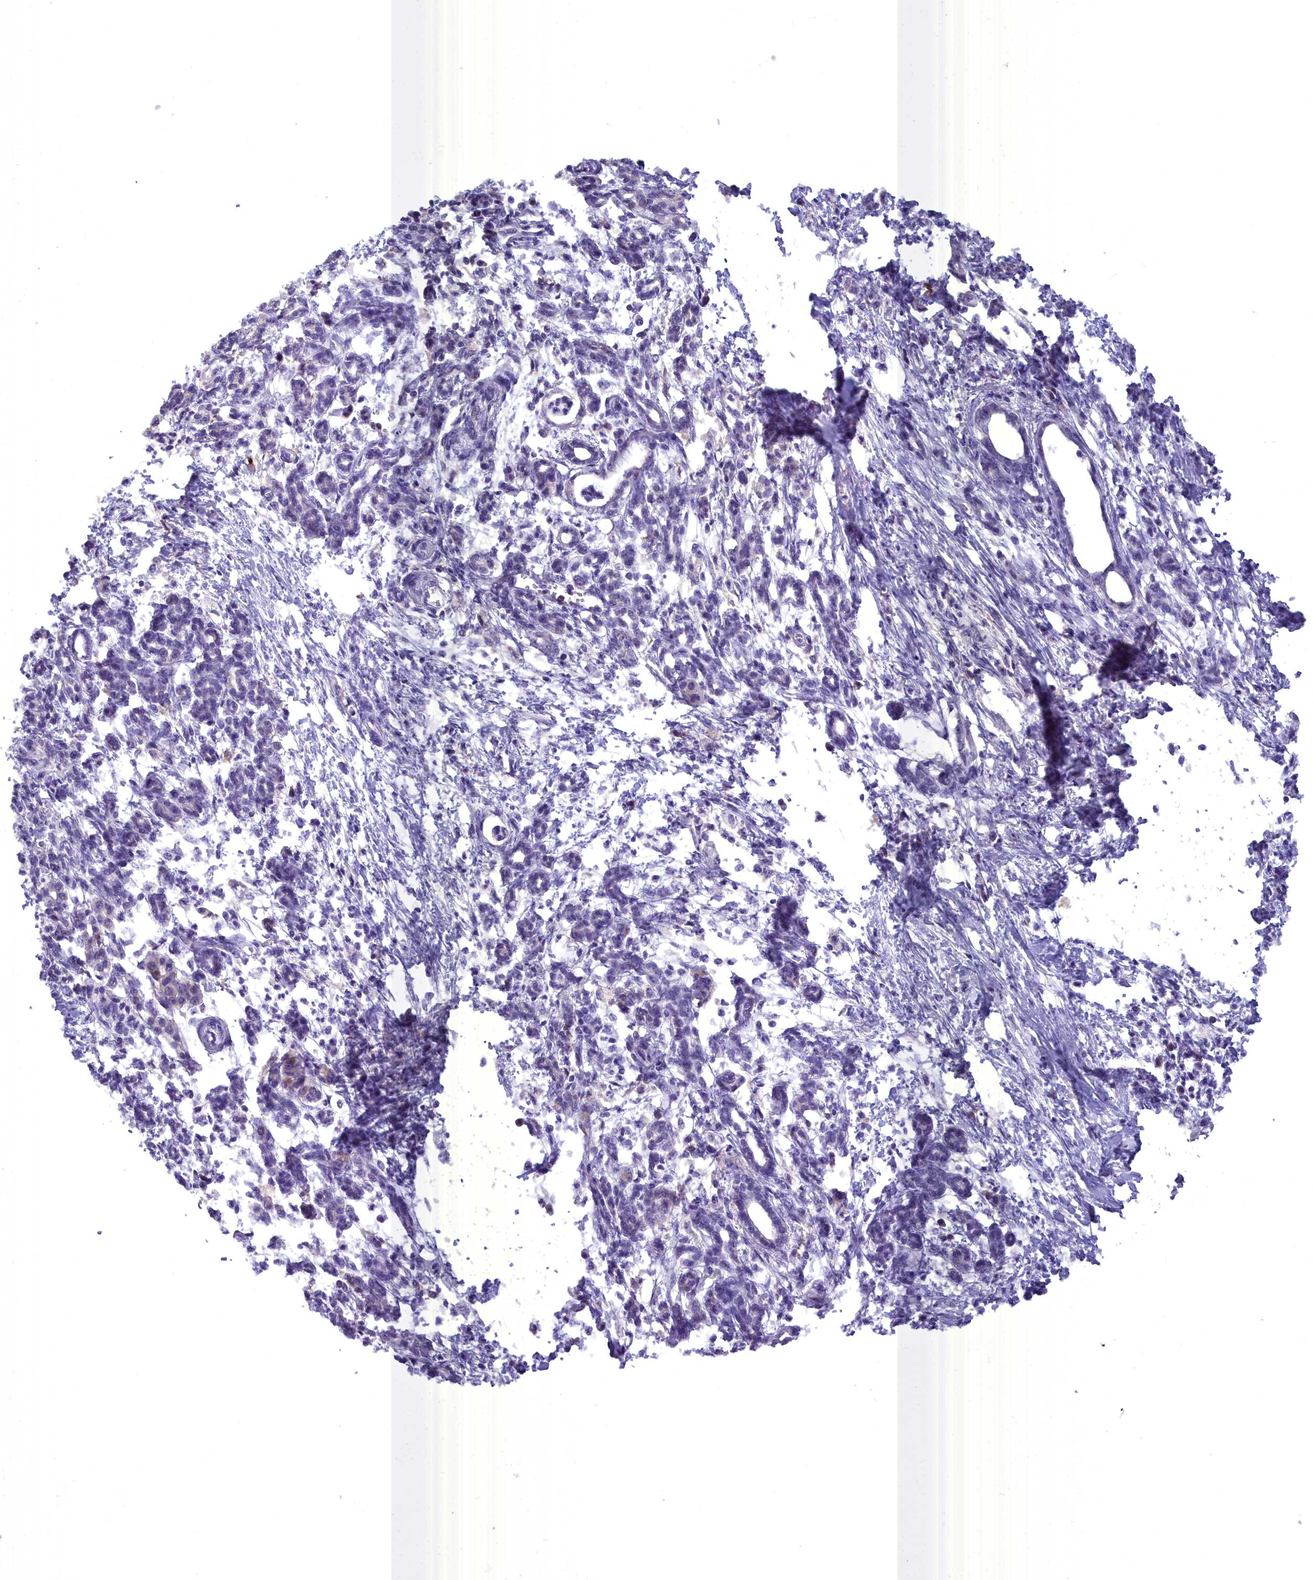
{"staining": {"intensity": "negative", "quantity": "none", "location": "none"}, "tissue": "pancreatic cancer", "cell_type": "Tumor cells", "image_type": "cancer", "snomed": [{"axis": "morphology", "description": "Adenocarcinoma, NOS"}, {"axis": "topography", "description": "Pancreas"}], "caption": "The micrograph demonstrates no staining of tumor cells in pancreatic cancer (adenocarcinoma). The staining is performed using DAB (3,3'-diaminobenzidine) brown chromogen with nuclei counter-stained in using hematoxylin.", "gene": "BLNK", "patient": {"sex": "female", "age": 55}}